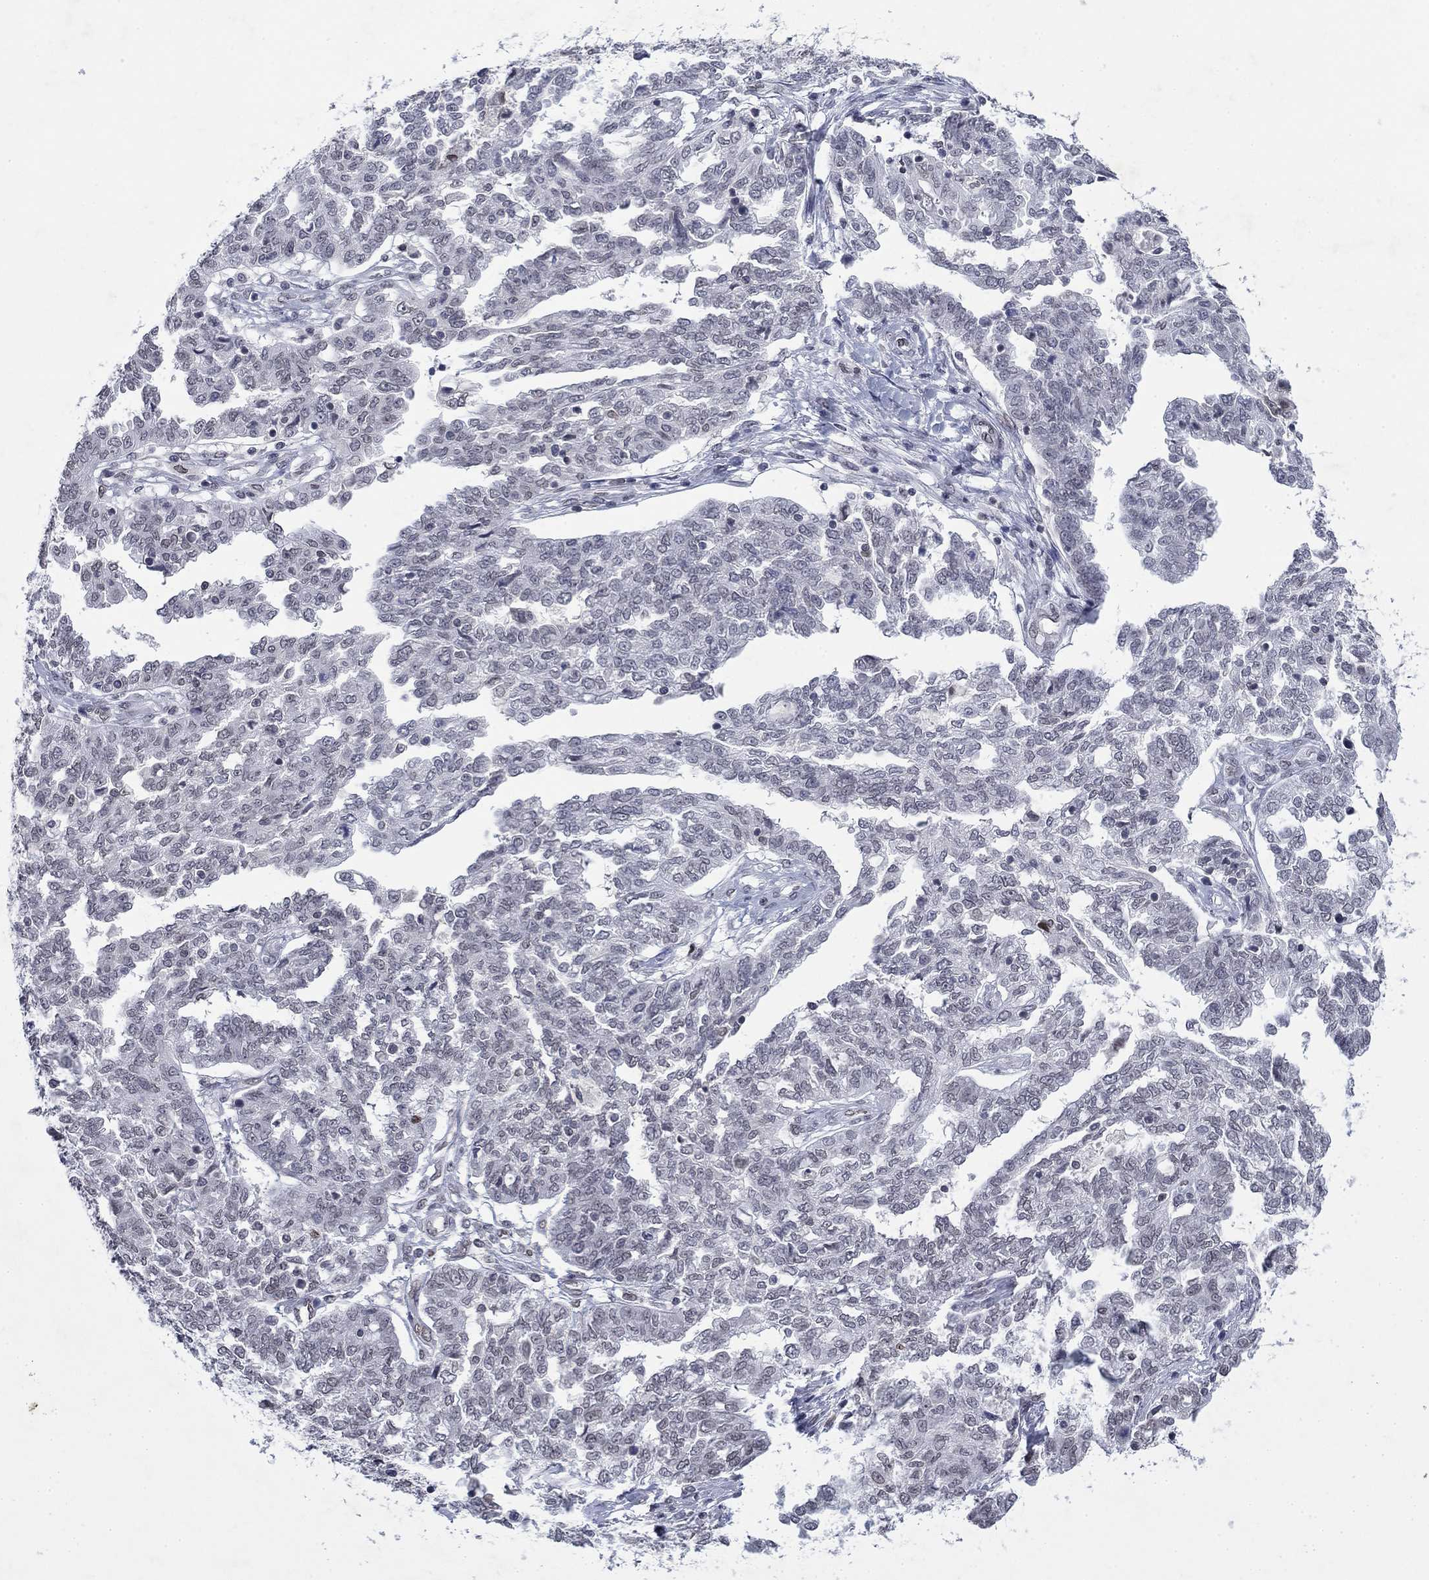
{"staining": {"intensity": "negative", "quantity": "none", "location": "none"}, "tissue": "ovarian cancer", "cell_type": "Tumor cells", "image_type": "cancer", "snomed": [{"axis": "morphology", "description": "Cystadenocarcinoma, serous, NOS"}, {"axis": "topography", "description": "Ovary"}], "caption": "Immunohistochemistry (IHC) image of ovarian cancer (serous cystadenocarcinoma) stained for a protein (brown), which demonstrates no positivity in tumor cells.", "gene": "TOR1AIP1", "patient": {"sex": "female", "age": 67}}